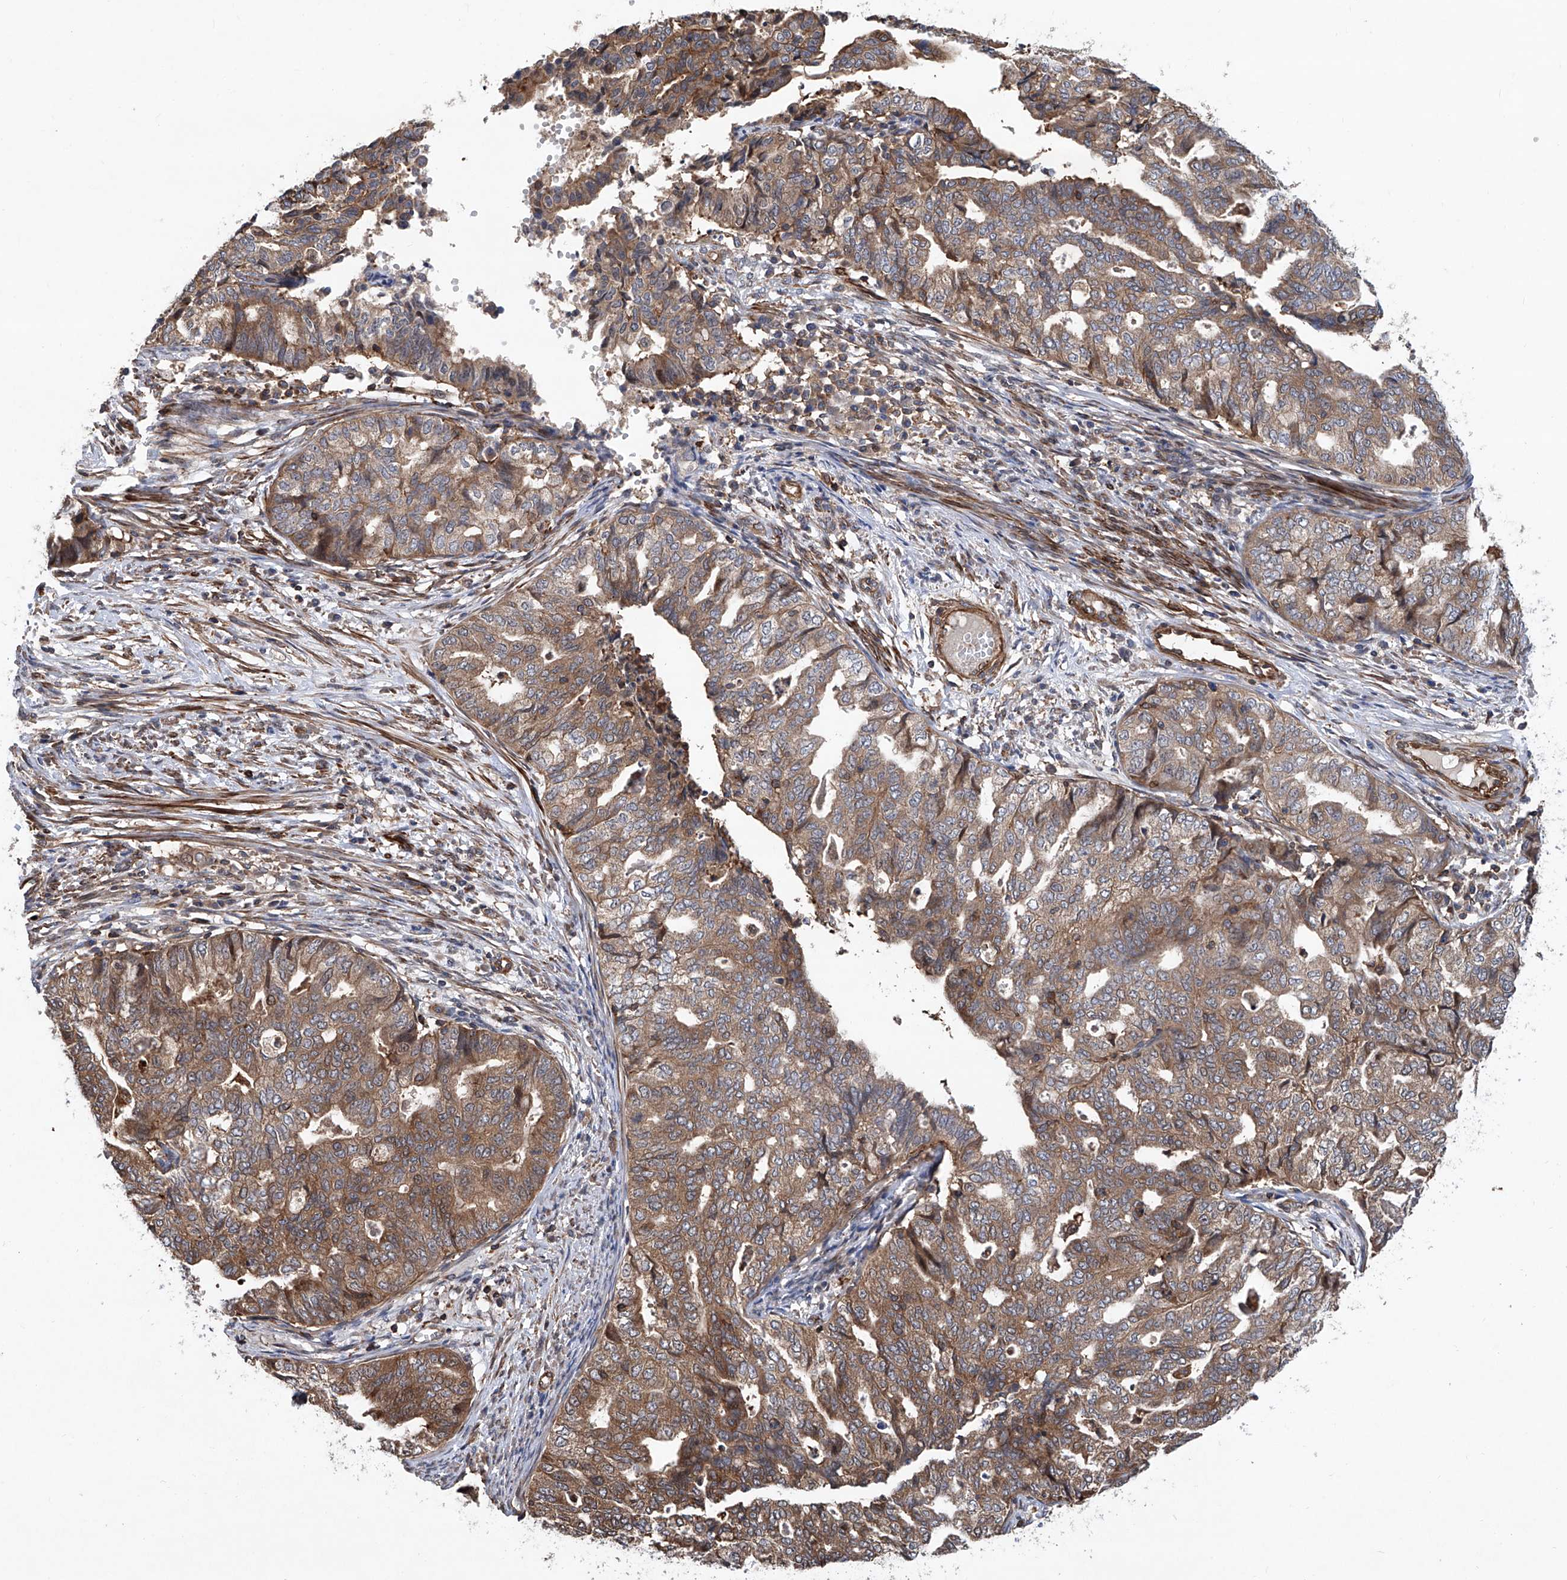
{"staining": {"intensity": "weak", "quantity": ">75%", "location": "cytoplasmic/membranous"}, "tissue": "endometrial cancer", "cell_type": "Tumor cells", "image_type": "cancer", "snomed": [{"axis": "morphology", "description": "Adenocarcinoma, NOS"}, {"axis": "topography", "description": "Endometrium"}], "caption": "Endometrial cancer (adenocarcinoma) stained with a brown dye reveals weak cytoplasmic/membranous positive expression in approximately >75% of tumor cells.", "gene": "NT5C3A", "patient": {"sex": "female", "age": 79}}